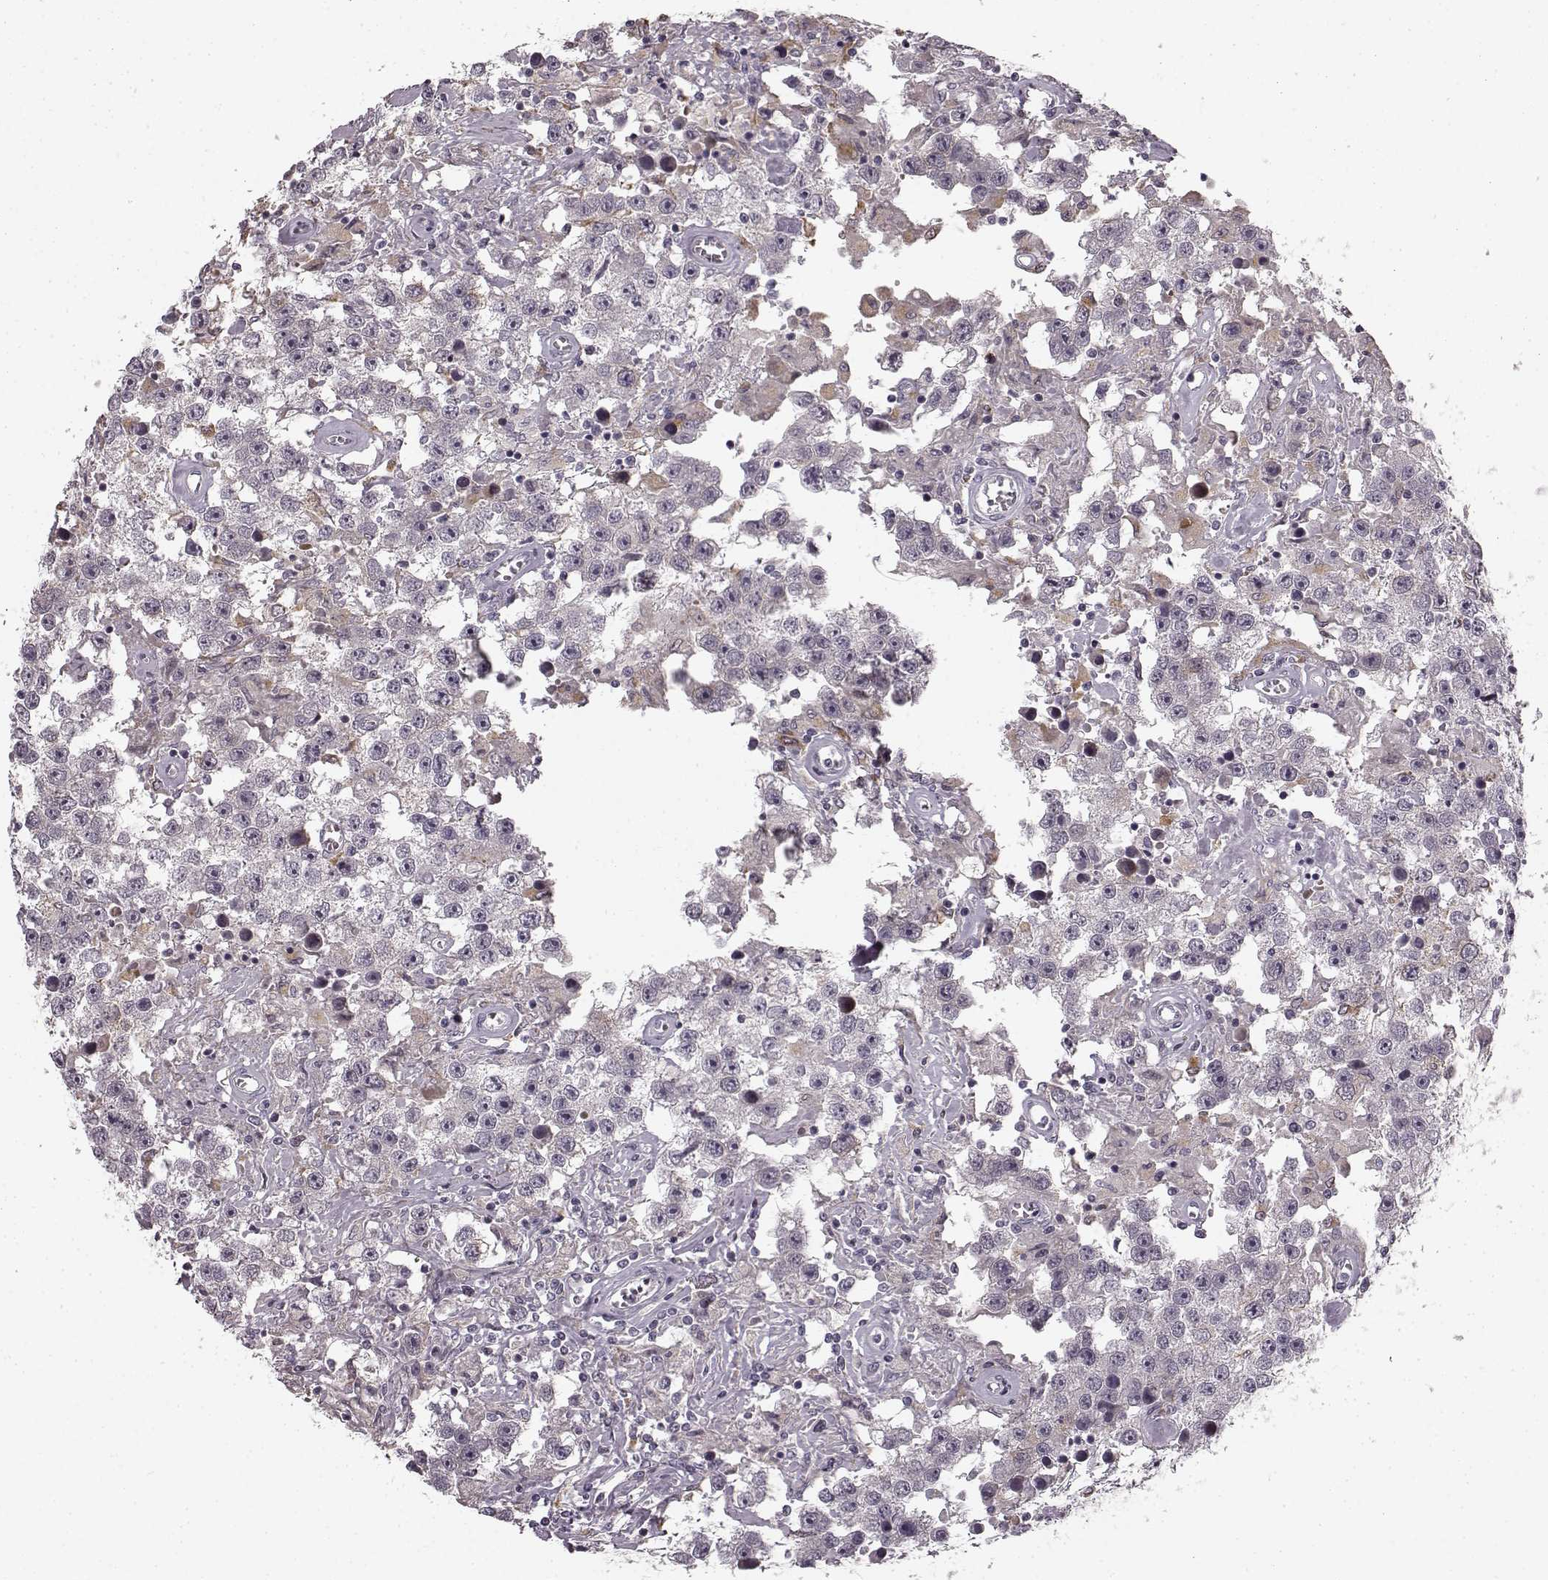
{"staining": {"intensity": "weak", "quantity": "<25%", "location": "cytoplasmic/membranous"}, "tissue": "testis cancer", "cell_type": "Tumor cells", "image_type": "cancer", "snomed": [{"axis": "morphology", "description": "Seminoma, NOS"}, {"axis": "topography", "description": "Testis"}], "caption": "Immunohistochemistry of testis cancer displays no expression in tumor cells.", "gene": "HMMR", "patient": {"sex": "male", "age": 43}}